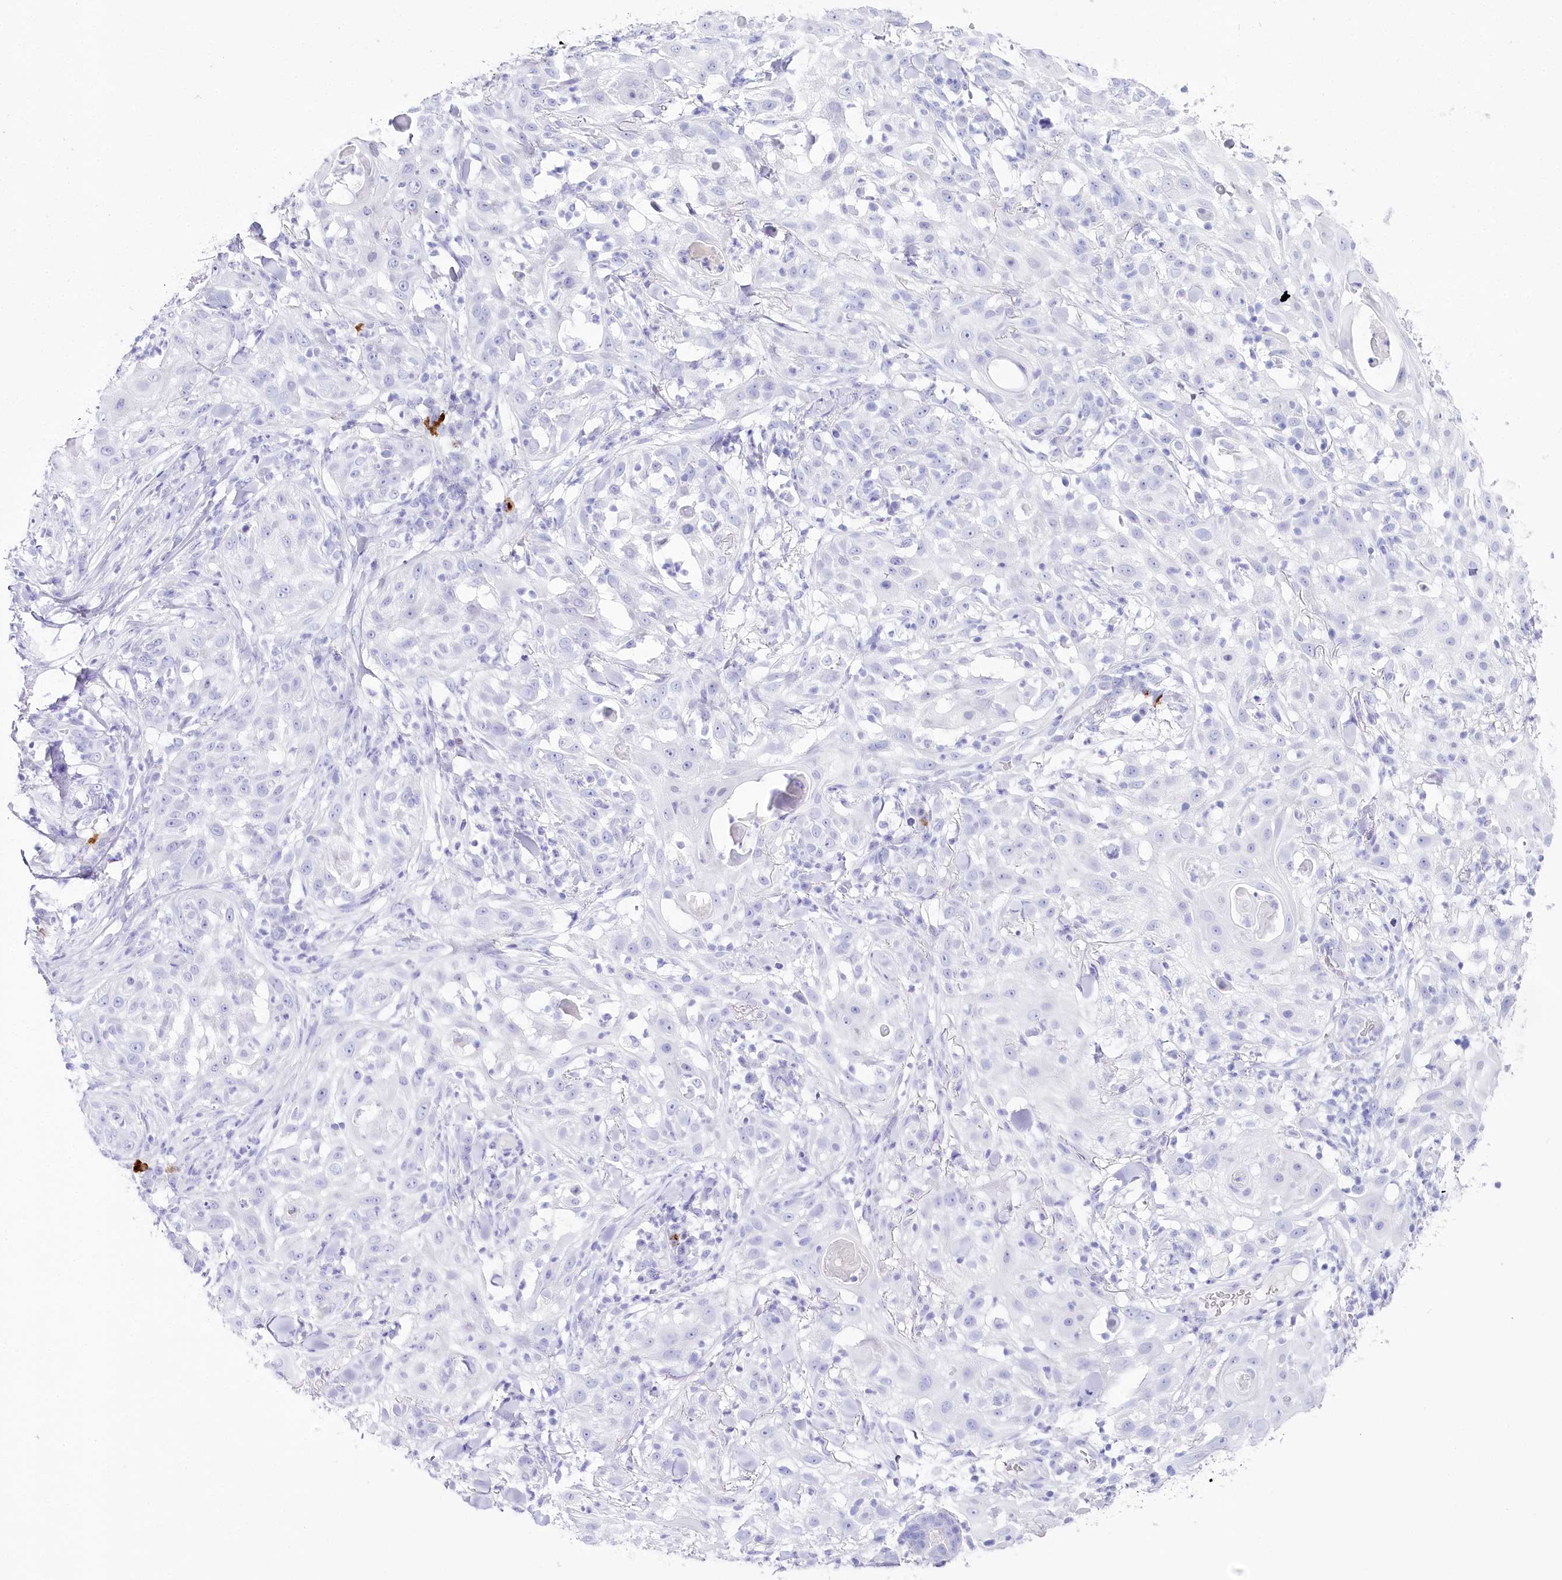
{"staining": {"intensity": "negative", "quantity": "none", "location": "none"}, "tissue": "skin cancer", "cell_type": "Tumor cells", "image_type": "cancer", "snomed": [{"axis": "morphology", "description": "Squamous cell carcinoma, NOS"}, {"axis": "topography", "description": "Skin"}], "caption": "Tumor cells show no significant protein expression in skin squamous cell carcinoma.", "gene": "CSN3", "patient": {"sex": "female", "age": 44}}